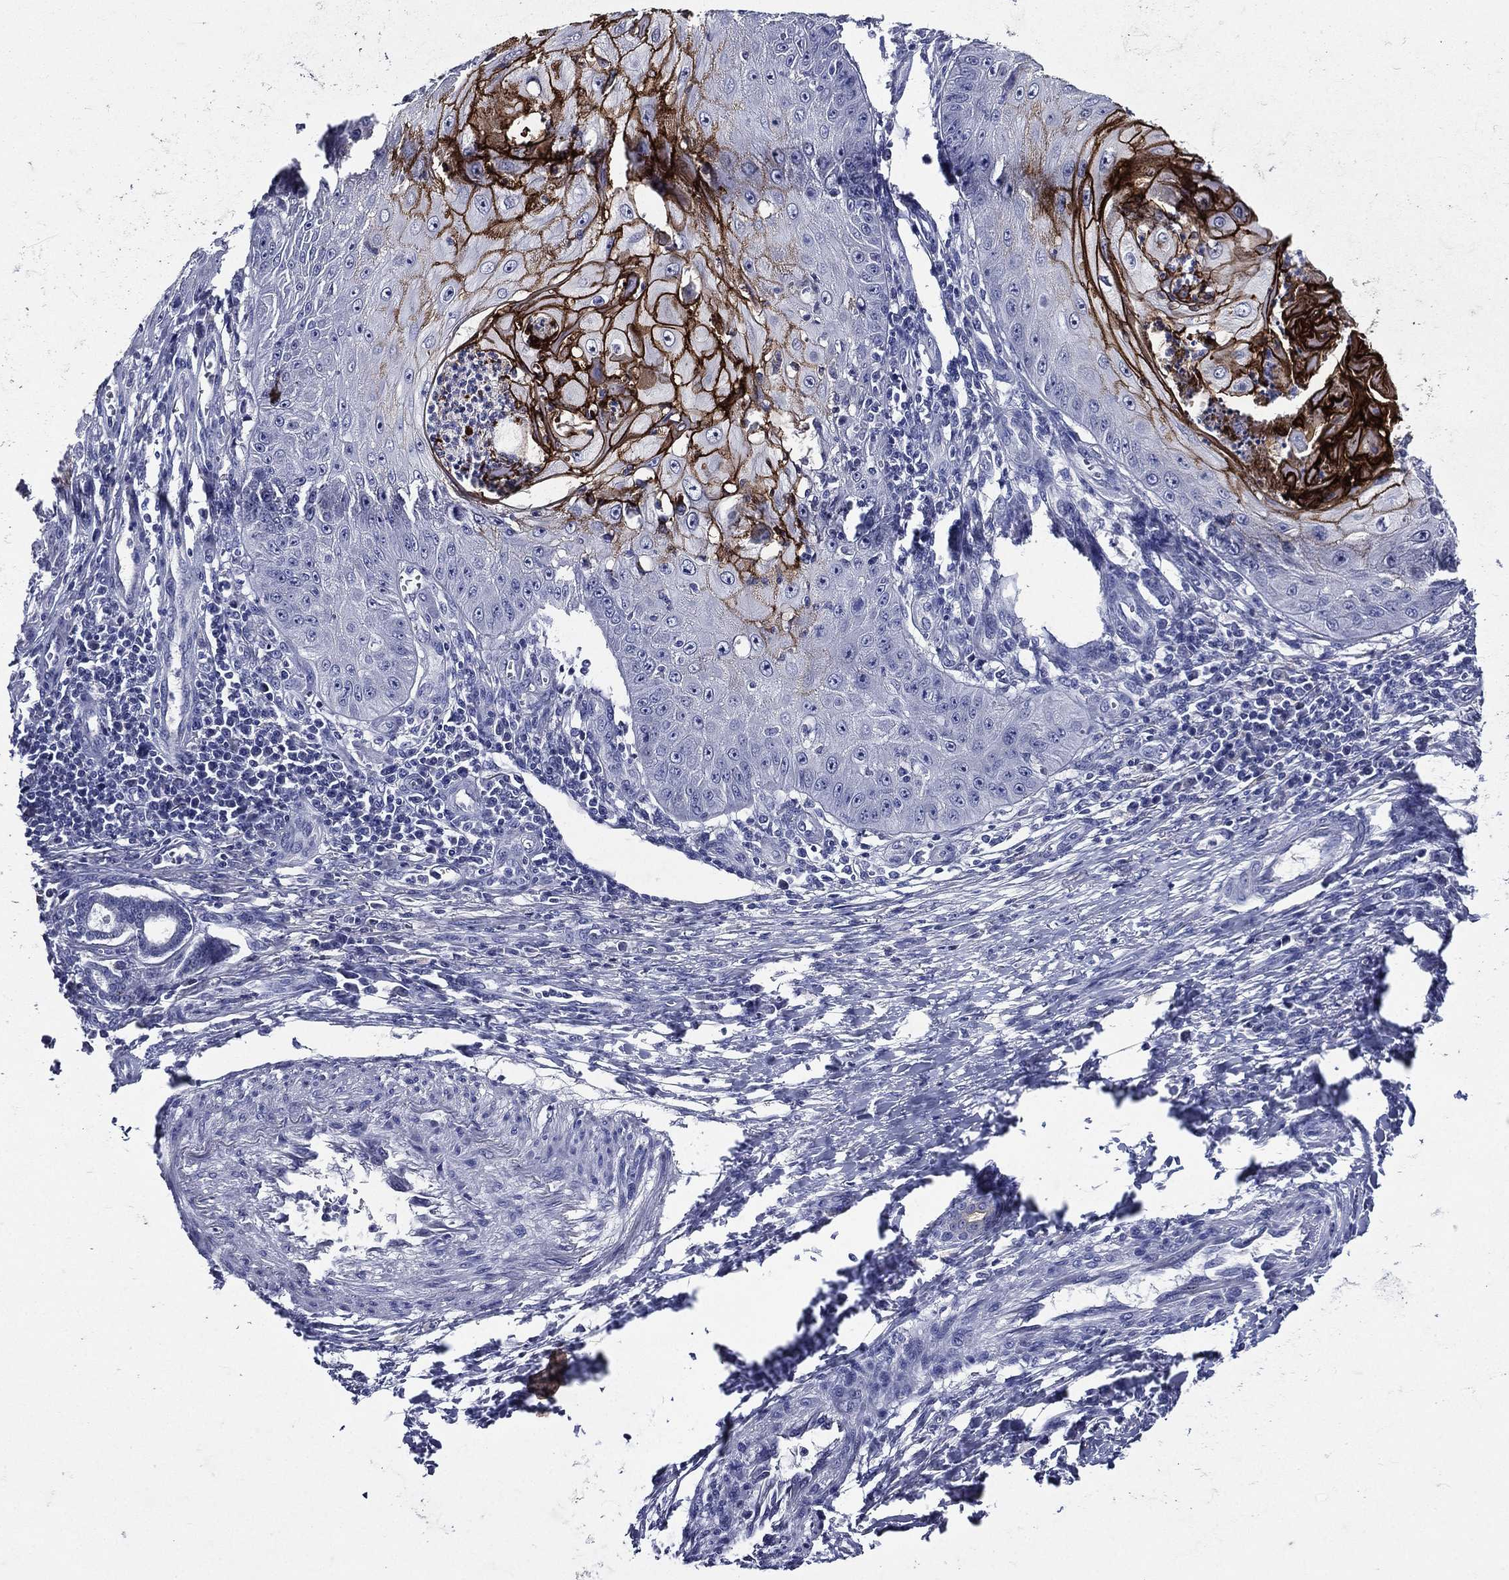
{"staining": {"intensity": "strong", "quantity": "25%-75%", "location": "cytoplasmic/membranous"}, "tissue": "skin cancer", "cell_type": "Tumor cells", "image_type": "cancer", "snomed": [{"axis": "morphology", "description": "Squamous cell carcinoma, NOS"}, {"axis": "topography", "description": "Skin"}], "caption": "Immunohistochemical staining of skin cancer reveals high levels of strong cytoplasmic/membranous staining in approximately 25%-75% of tumor cells.", "gene": "TGM1", "patient": {"sex": "male", "age": 70}}